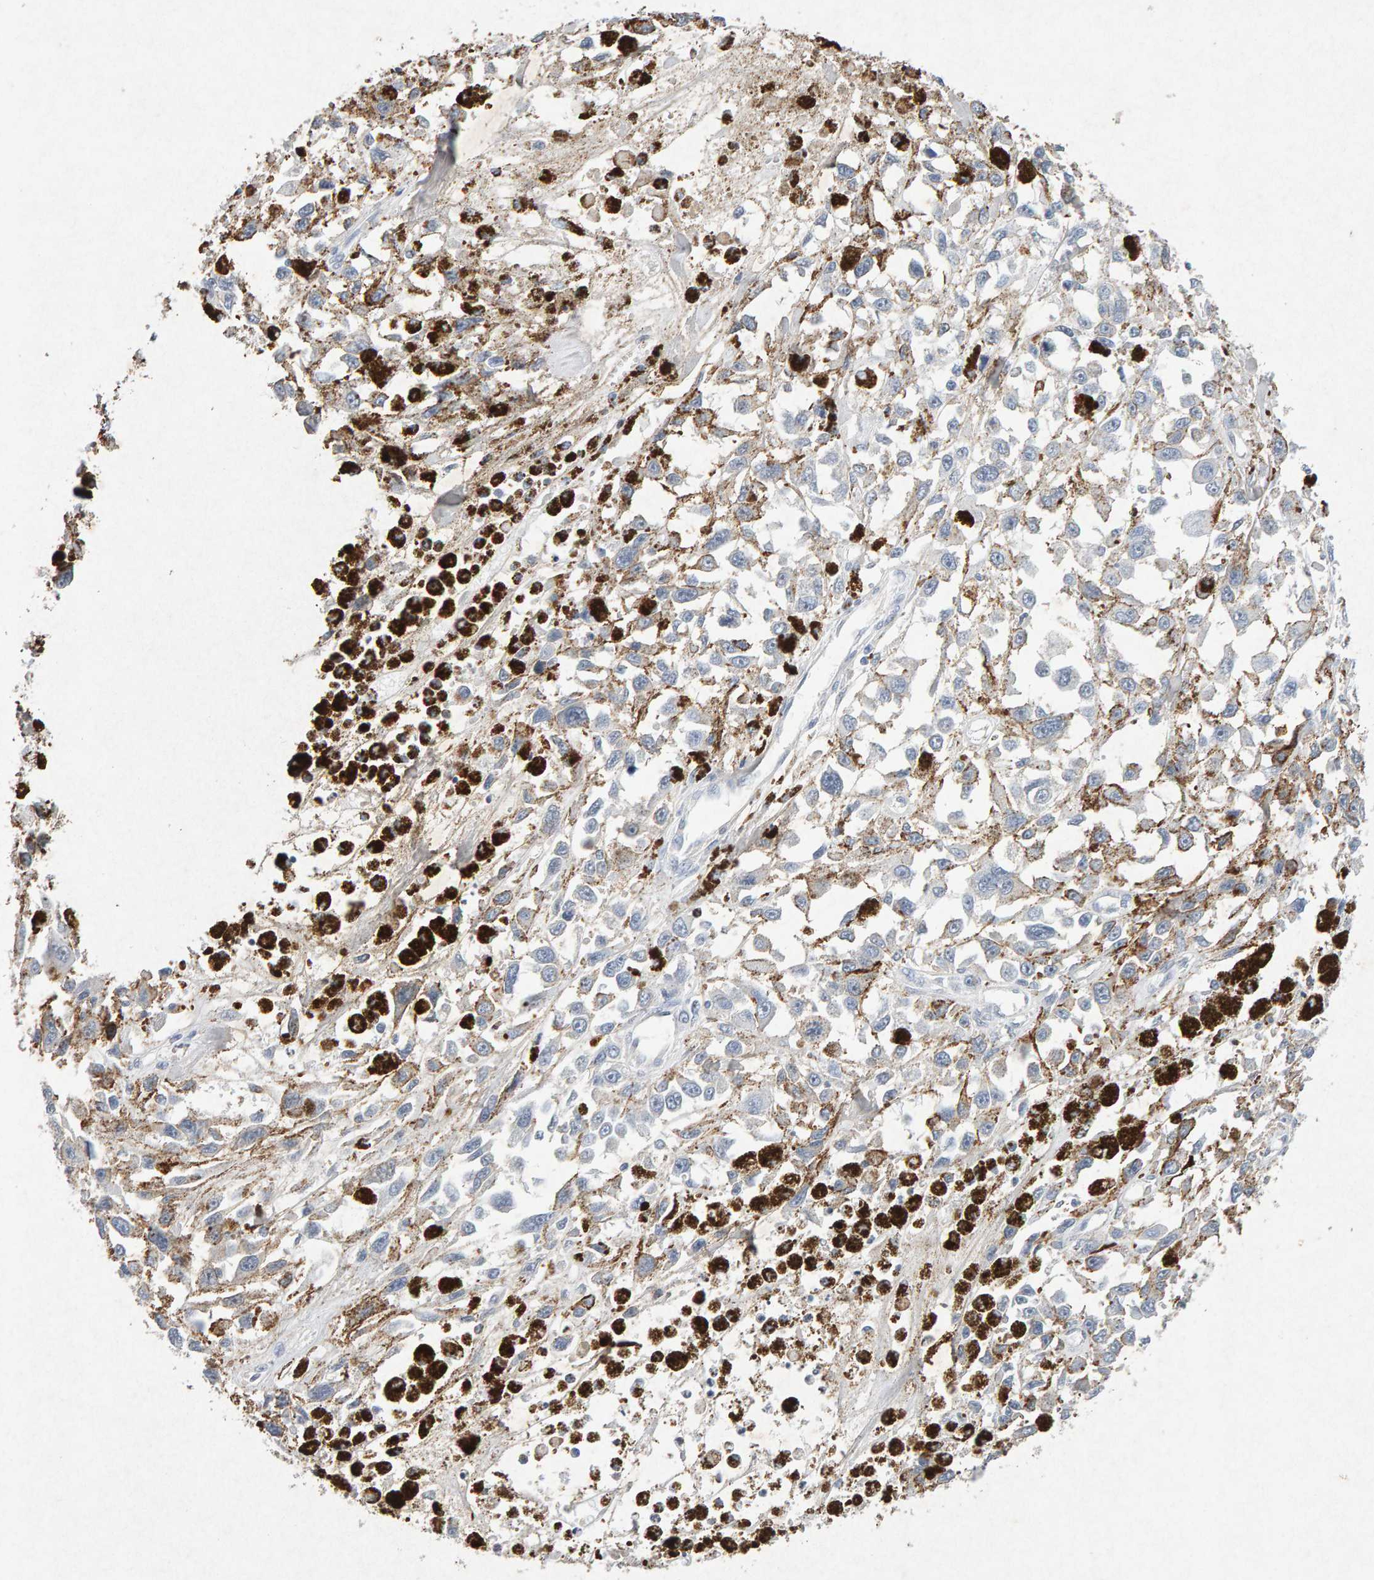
{"staining": {"intensity": "negative", "quantity": "none", "location": "none"}, "tissue": "melanoma", "cell_type": "Tumor cells", "image_type": "cancer", "snomed": [{"axis": "morphology", "description": "Malignant melanoma, Metastatic site"}, {"axis": "topography", "description": "Lymph node"}], "caption": "Immunohistochemistry (IHC) photomicrograph of melanoma stained for a protein (brown), which exhibits no staining in tumor cells.", "gene": "PTPRM", "patient": {"sex": "male", "age": 59}}